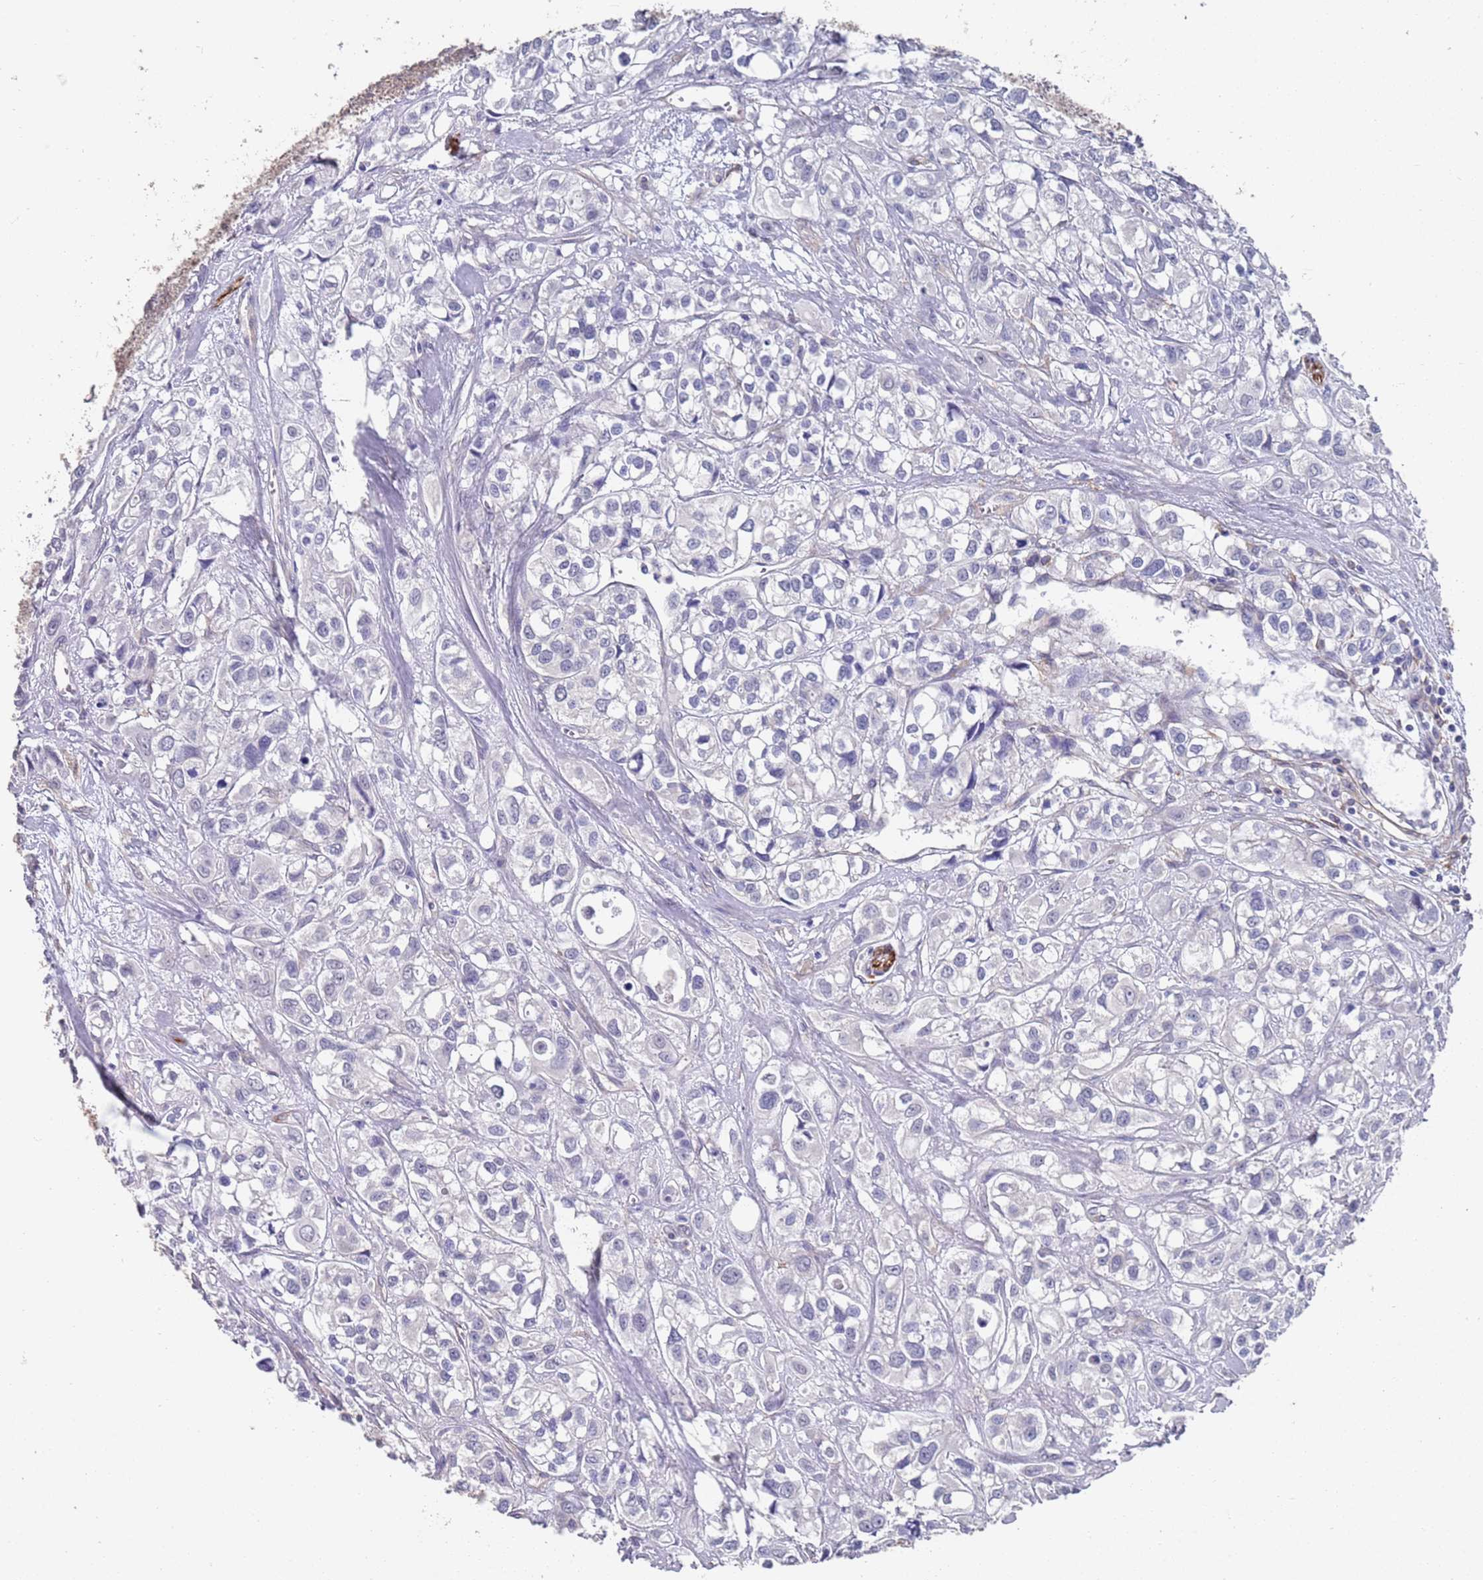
{"staining": {"intensity": "negative", "quantity": "none", "location": "none"}, "tissue": "urothelial cancer", "cell_type": "Tumor cells", "image_type": "cancer", "snomed": [{"axis": "morphology", "description": "Urothelial carcinoma, High grade"}, {"axis": "topography", "description": "Urinary bladder"}], "caption": "High power microscopy photomicrograph of an immunohistochemistry (IHC) micrograph of urothelial cancer, revealing no significant positivity in tumor cells.", "gene": "ANK2", "patient": {"sex": "male", "age": 67}}